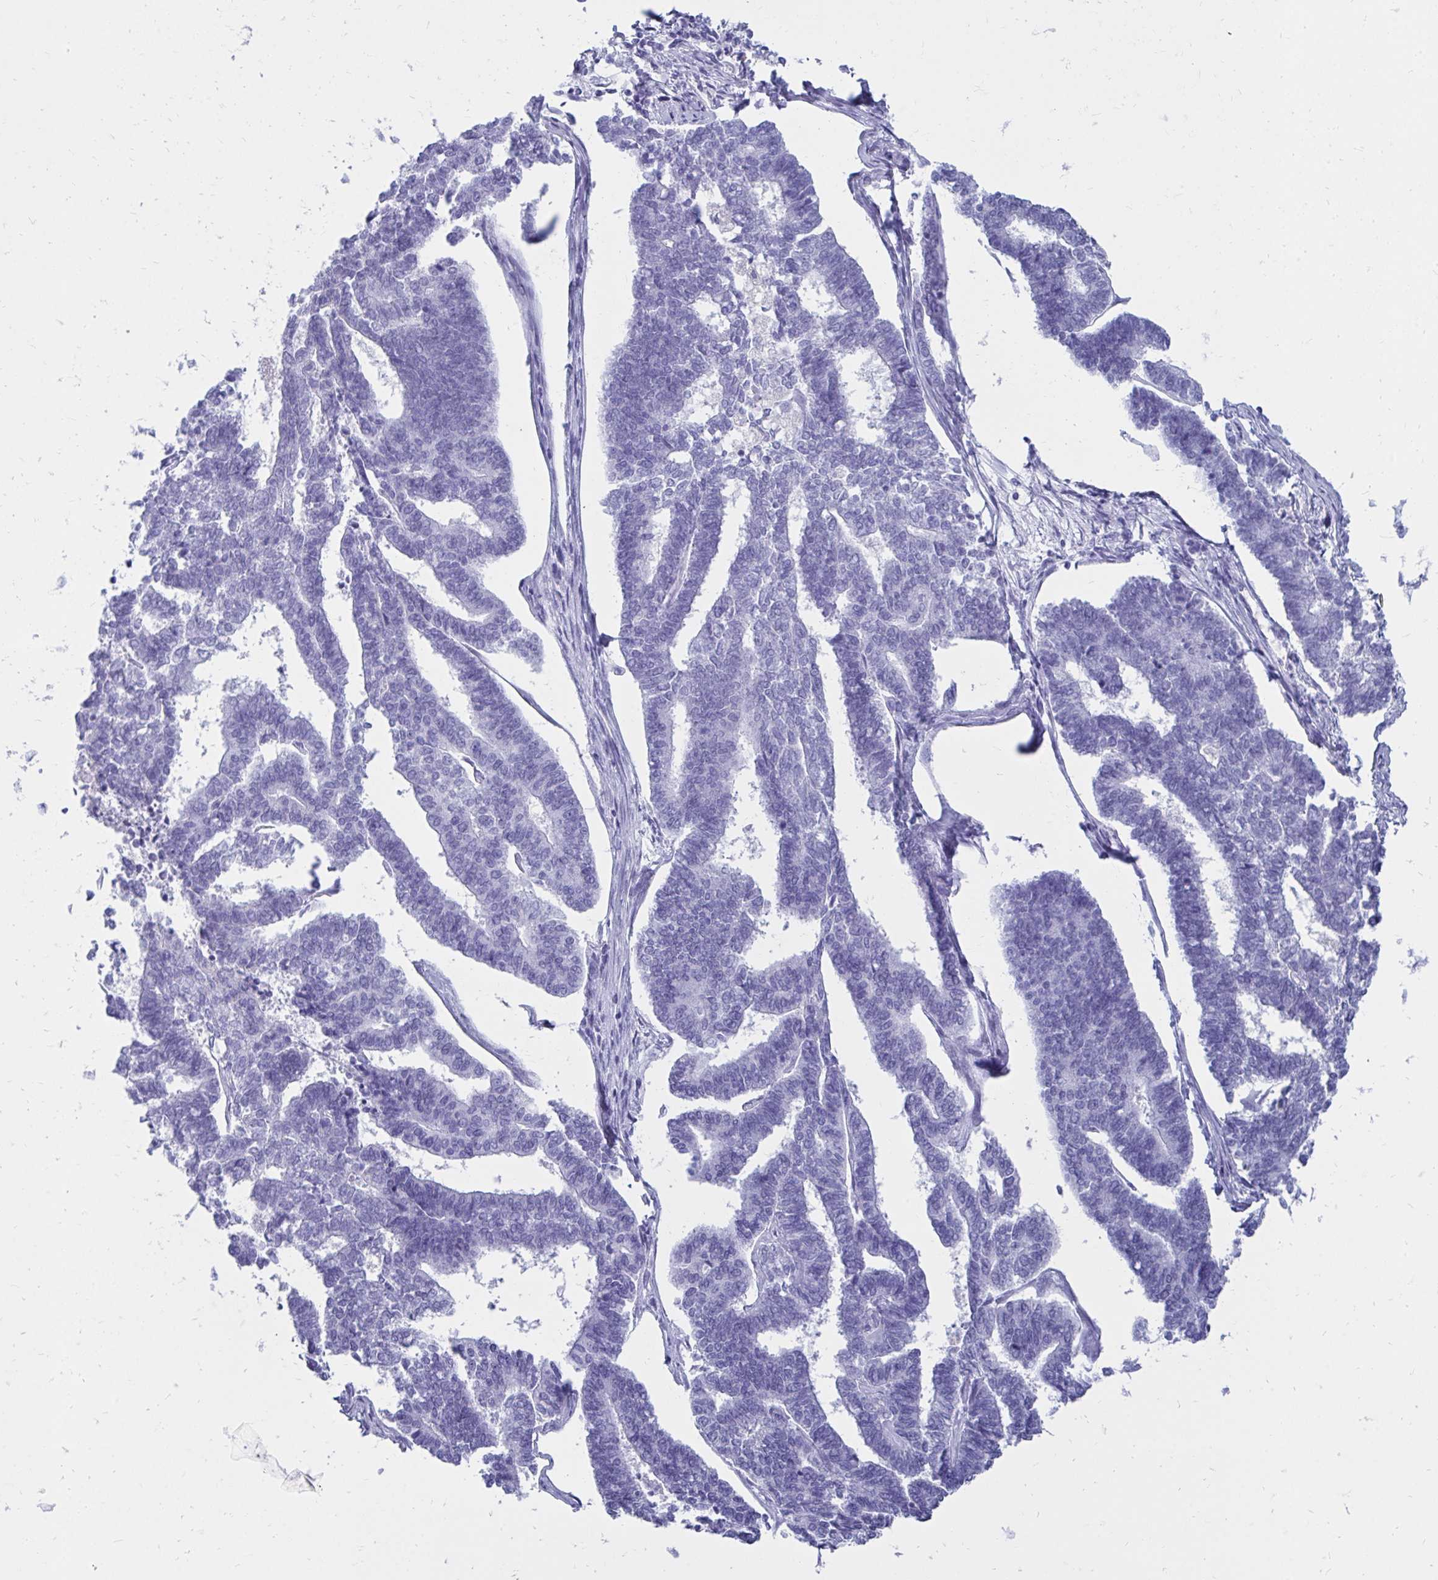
{"staining": {"intensity": "negative", "quantity": "none", "location": "none"}, "tissue": "endometrial cancer", "cell_type": "Tumor cells", "image_type": "cancer", "snomed": [{"axis": "morphology", "description": "Adenocarcinoma, NOS"}, {"axis": "topography", "description": "Endometrium"}], "caption": "Immunohistochemistry (IHC) image of neoplastic tissue: human endometrial cancer stained with DAB reveals no significant protein expression in tumor cells.", "gene": "OR10R2", "patient": {"sex": "female", "age": 70}}